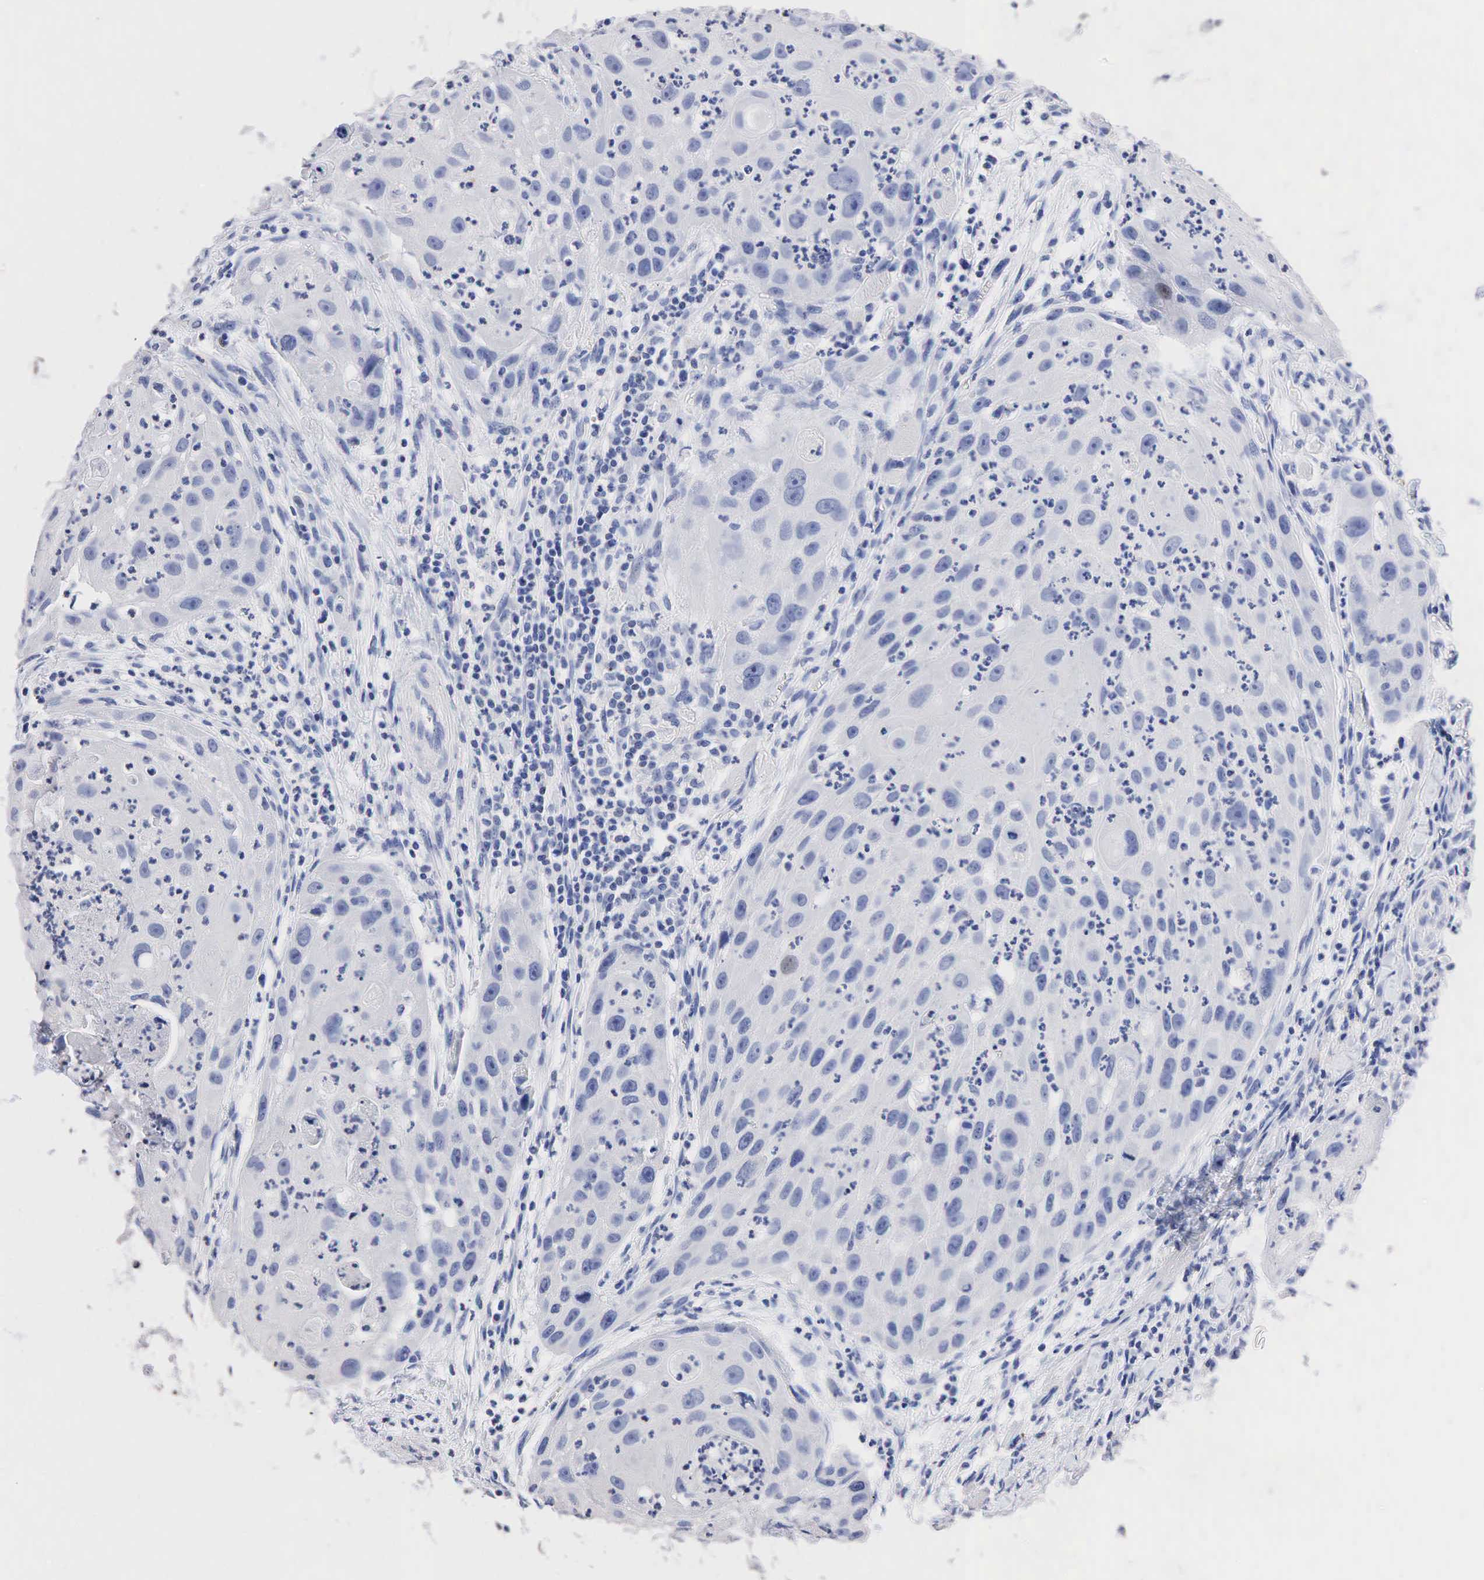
{"staining": {"intensity": "negative", "quantity": "none", "location": "none"}, "tissue": "head and neck cancer", "cell_type": "Tumor cells", "image_type": "cancer", "snomed": [{"axis": "morphology", "description": "Squamous cell carcinoma, NOS"}, {"axis": "topography", "description": "Head-Neck"}], "caption": "Immunohistochemical staining of human head and neck cancer exhibits no significant positivity in tumor cells. The staining was performed using DAB to visualize the protein expression in brown, while the nuclei were stained in blue with hematoxylin (Magnification: 20x).", "gene": "SST", "patient": {"sex": "male", "age": 64}}